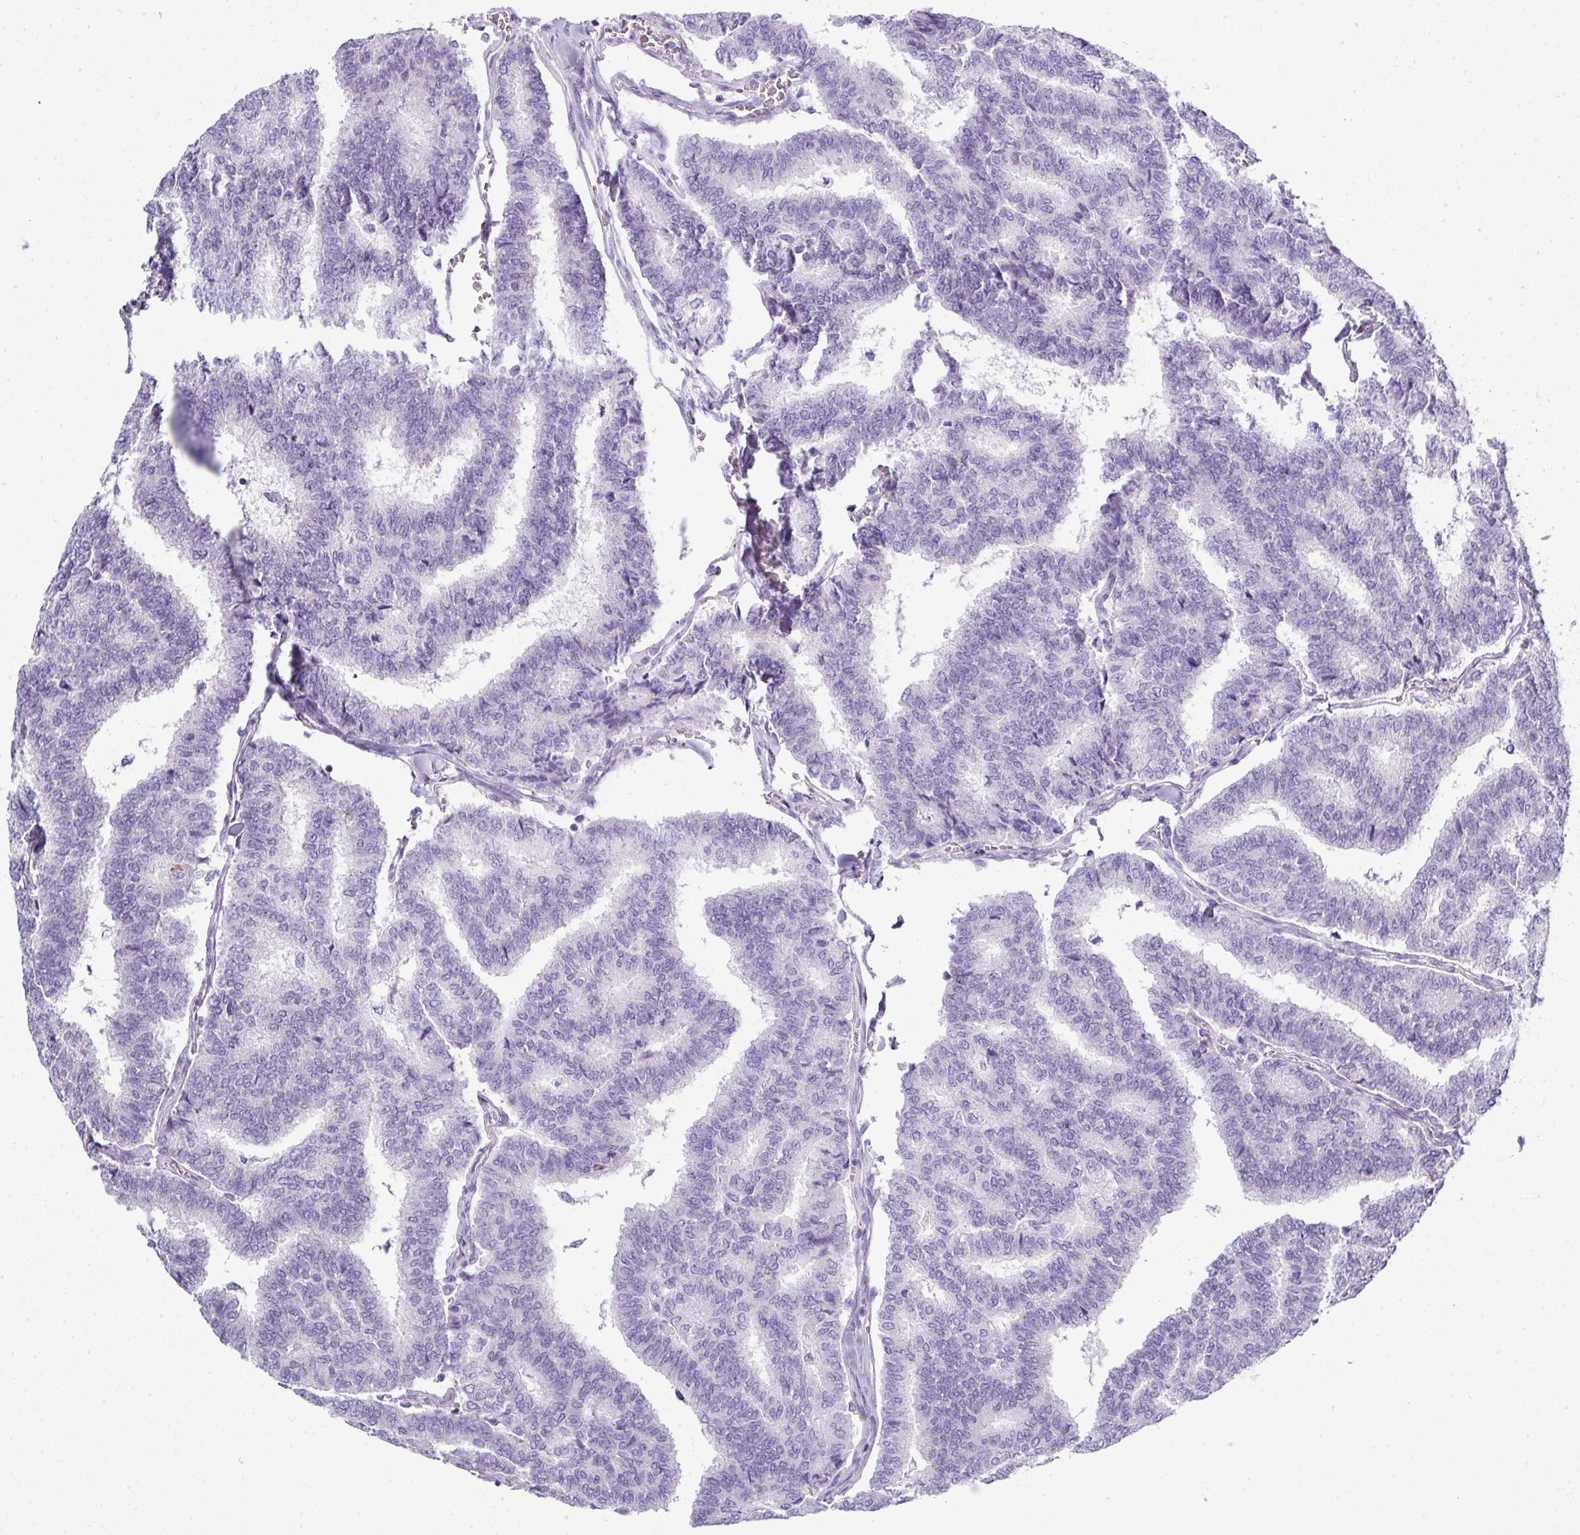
{"staining": {"intensity": "negative", "quantity": "none", "location": "none"}, "tissue": "thyroid cancer", "cell_type": "Tumor cells", "image_type": "cancer", "snomed": [{"axis": "morphology", "description": "Papillary adenocarcinoma, NOS"}, {"axis": "topography", "description": "Thyroid gland"}], "caption": "This is a micrograph of immunohistochemistry staining of thyroid cancer (papillary adenocarcinoma), which shows no positivity in tumor cells.", "gene": "ZNF568", "patient": {"sex": "female", "age": 35}}